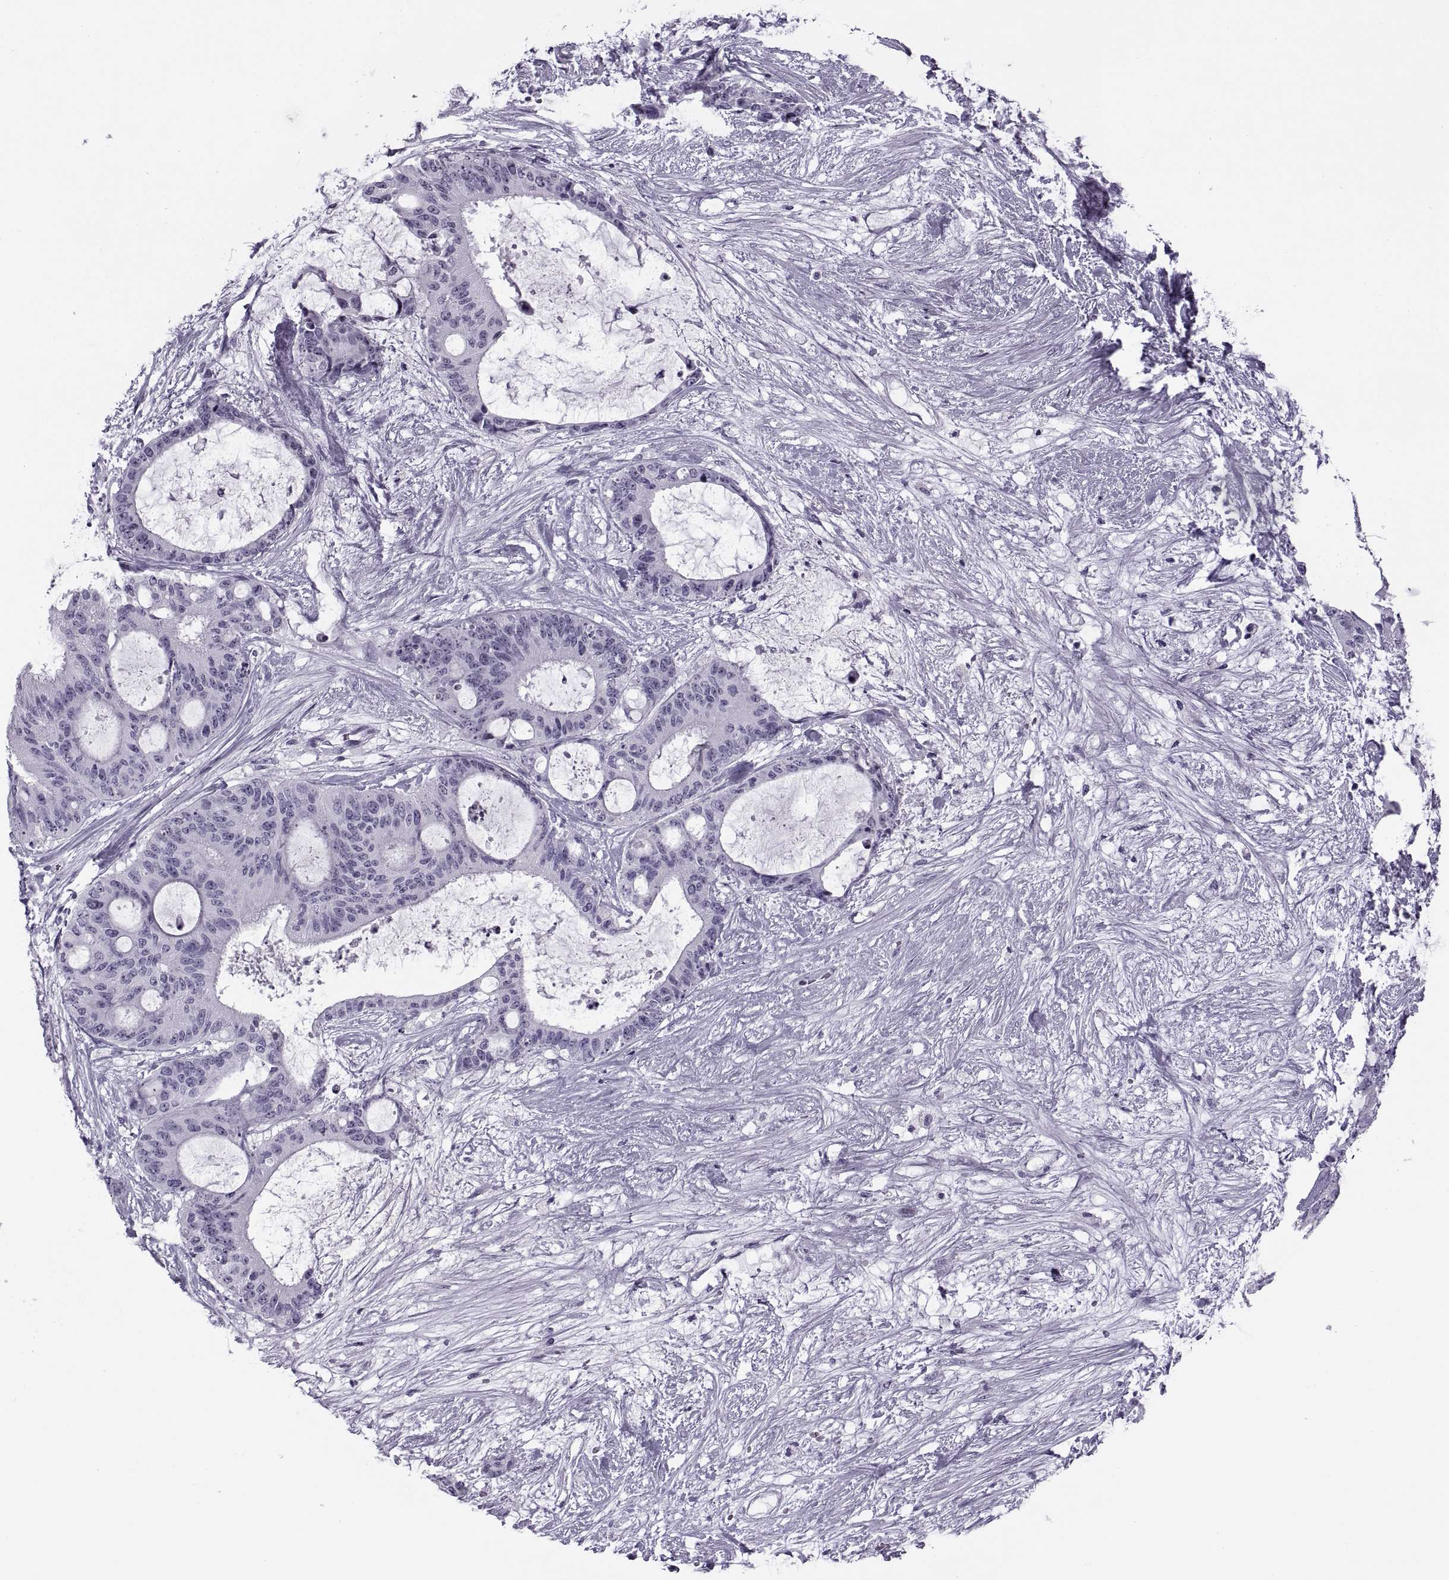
{"staining": {"intensity": "negative", "quantity": "none", "location": "none"}, "tissue": "liver cancer", "cell_type": "Tumor cells", "image_type": "cancer", "snomed": [{"axis": "morphology", "description": "Normal tissue, NOS"}, {"axis": "morphology", "description": "Cholangiocarcinoma"}, {"axis": "topography", "description": "Liver"}, {"axis": "topography", "description": "Peripheral nerve tissue"}], "caption": "Immunohistochemistry of cholangiocarcinoma (liver) shows no positivity in tumor cells. Brightfield microscopy of IHC stained with DAB (3,3'-diaminobenzidine) (brown) and hematoxylin (blue), captured at high magnification.", "gene": "FAM24A", "patient": {"sex": "female", "age": 73}}